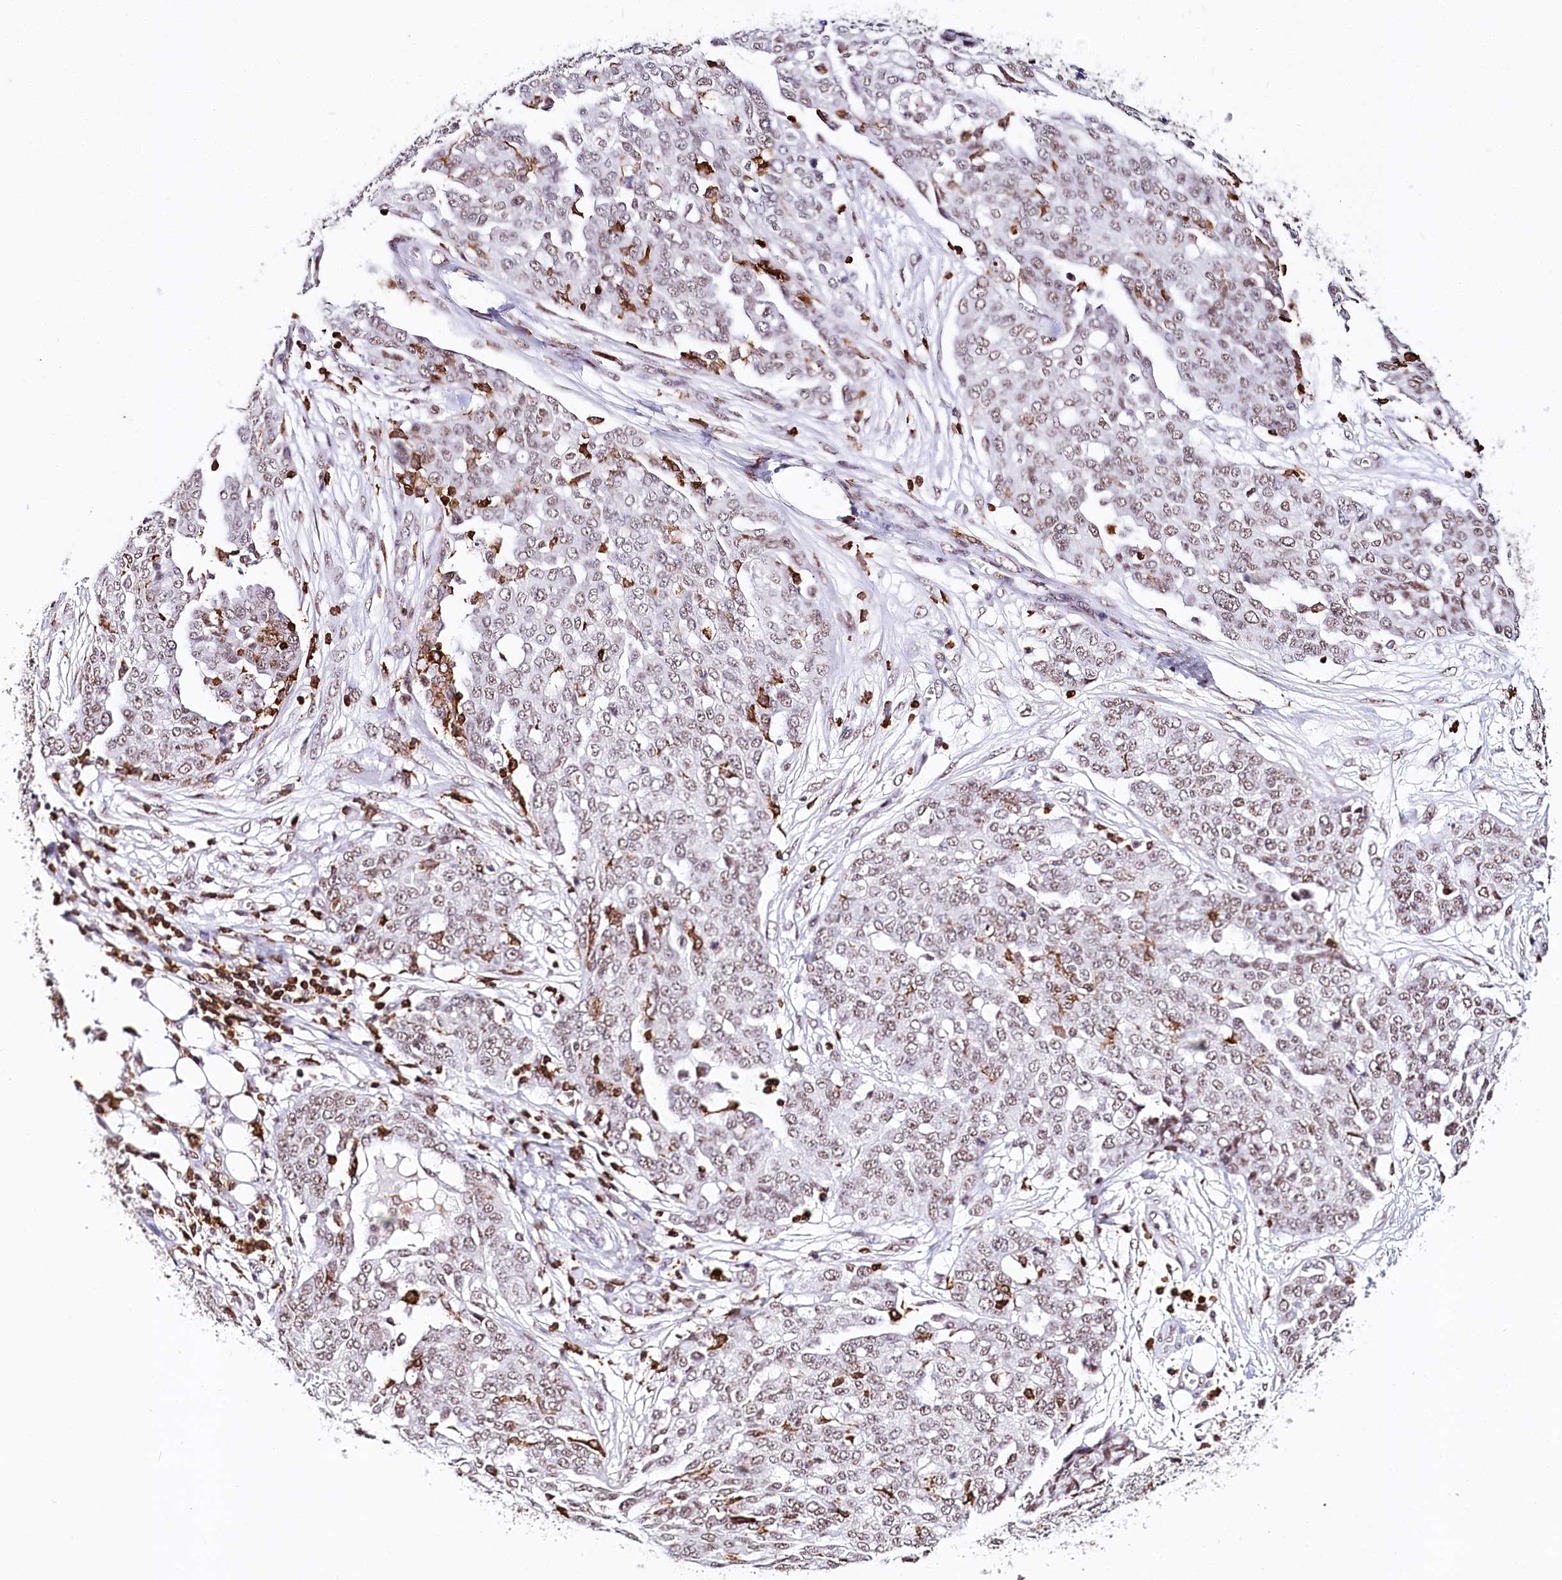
{"staining": {"intensity": "weak", "quantity": ">75%", "location": "nuclear"}, "tissue": "ovarian cancer", "cell_type": "Tumor cells", "image_type": "cancer", "snomed": [{"axis": "morphology", "description": "Cystadenocarcinoma, serous, NOS"}, {"axis": "topography", "description": "Soft tissue"}, {"axis": "topography", "description": "Ovary"}], "caption": "A photomicrograph showing weak nuclear expression in approximately >75% of tumor cells in ovarian cancer (serous cystadenocarcinoma), as visualized by brown immunohistochemical staining.", "gene": "BARD1", "patient": {"sex": "female", "age": 57}}